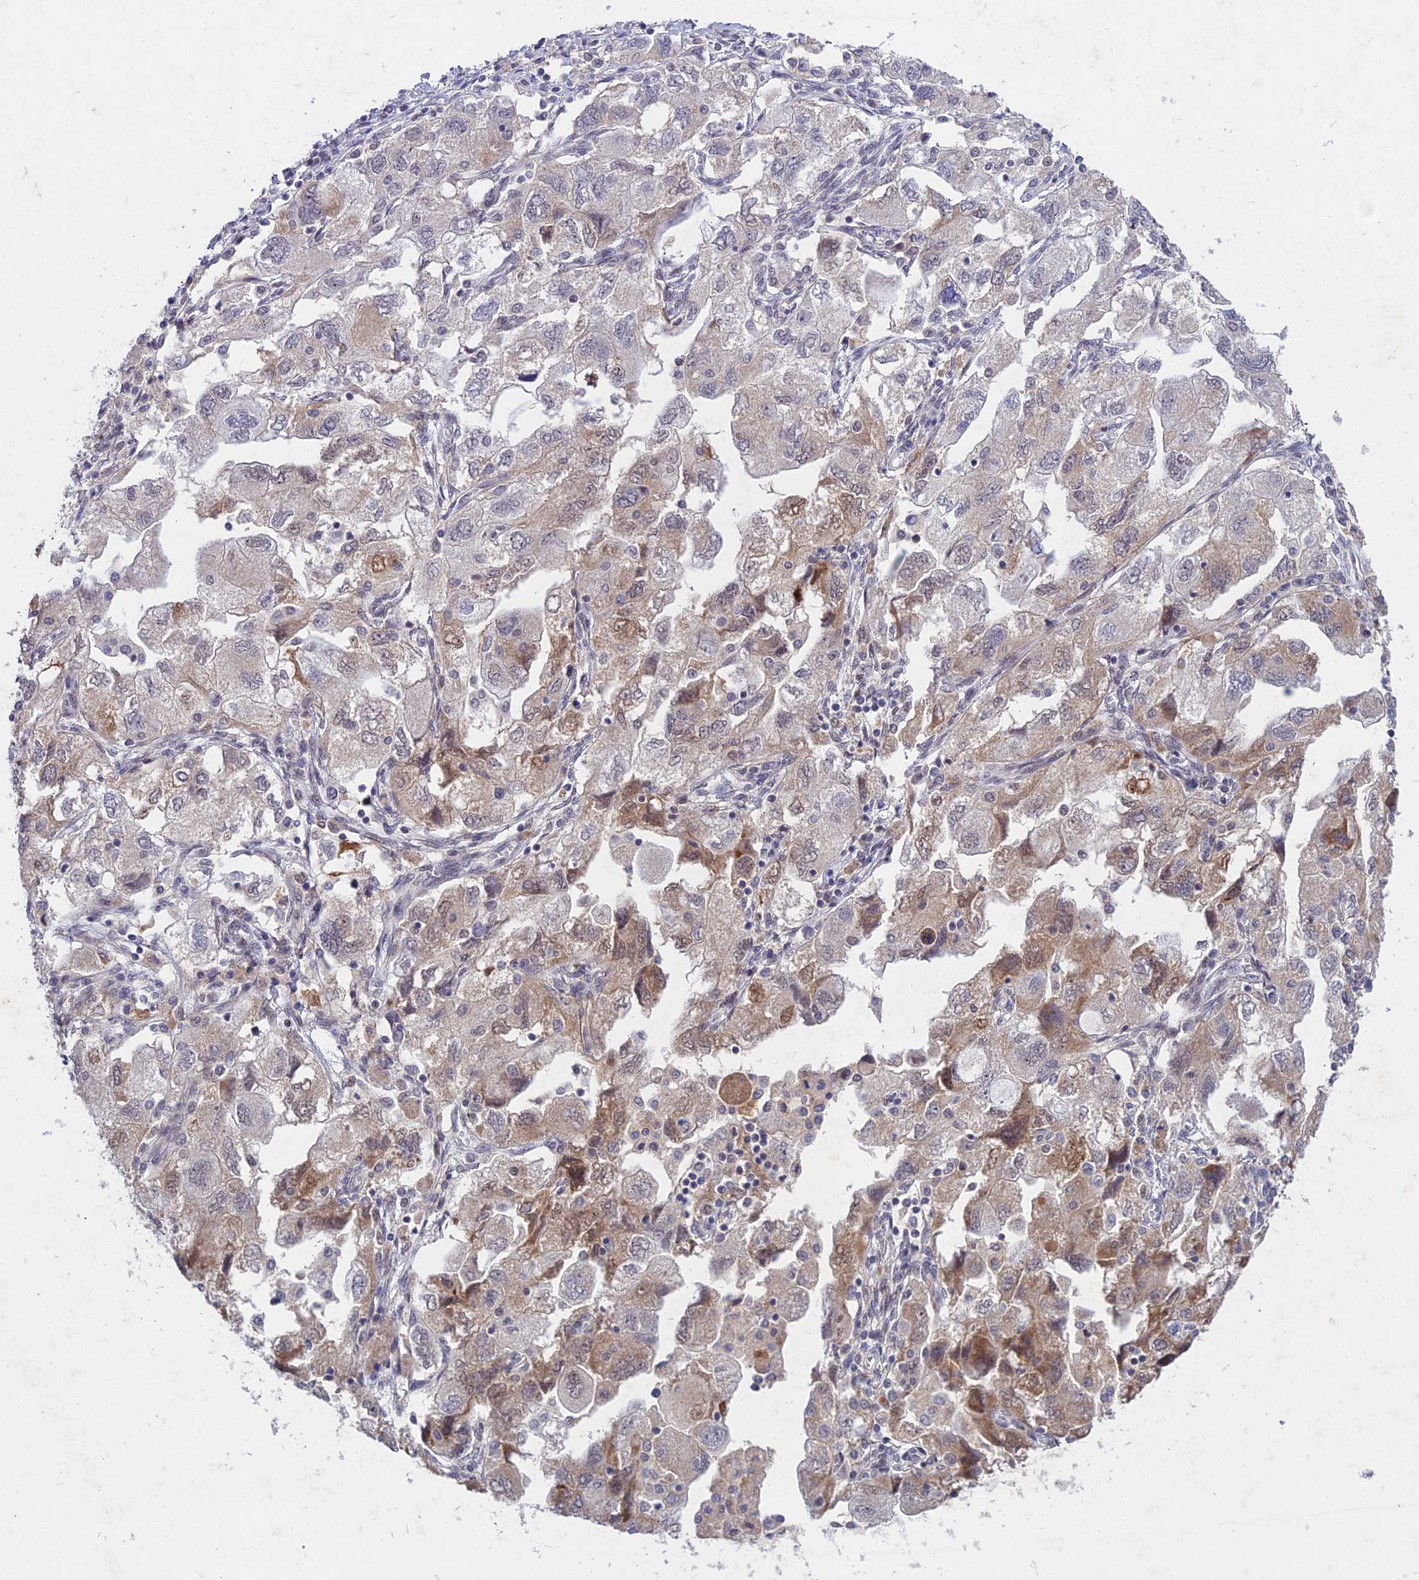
{"staining": {"intensity": "moderate", "quantity": "<25%", "location": "cytoplasmic/membranous,nuclear"}, "tissue": "ovarian cancer", "cell_type": "Tumor cells", "image_type": "cancer", "snomed": [{"axis": "morphology", "description": "Carcinoma, NOS"}, {"axis": "morphology", "description": "Cystadenocarcinoma, serous, NOS"}, {"axis": "topography", "description": "Ovary"}], "caption": "This micrograph exhibits IHC staining of human ovarian cancer (serous cystadenocarcinoma), with low moderate cytoplasmic/membranous and nuclear expression in about <25% of tumor cells.", "gene": "RAVER1", "patient": {"sex": "female", "age": 69}}